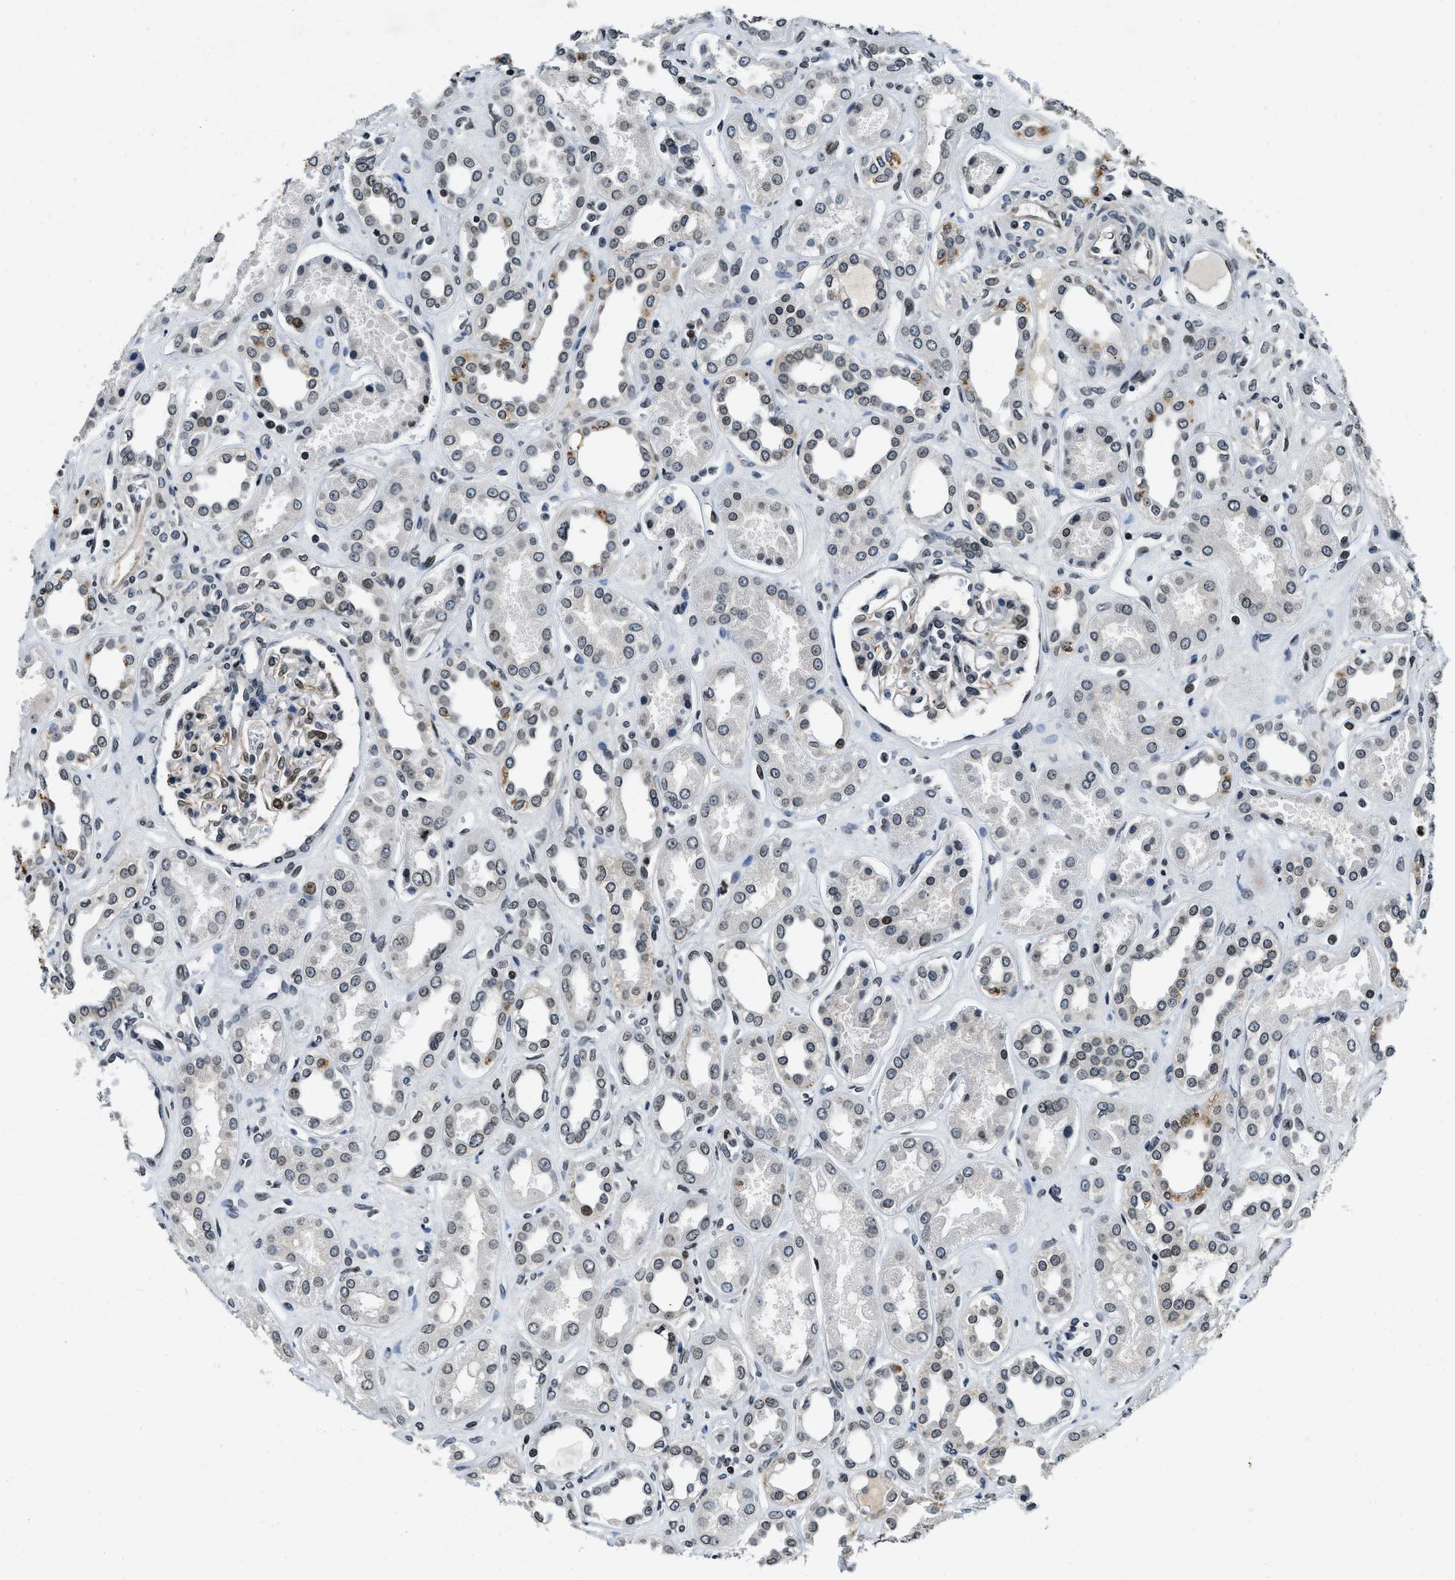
{"staining": {"intensity": "weak", "quantity": ">75%", "location": "nuclear"}, "tissue": "kidney", "cell_type": "Cells in glomeruli", "image_type": "normal", "snomed": [{"axis": "morphology", "description": "Normal tissue, NOS"}, {"axis": "topography", "description": "Kidney"}], "caption": "A brown stain highlights weak nuclear expression of a protein in cells in glomeruli of benign kidney.", "gene": "ZC3HC1", "patient": {"sex": "male", "age": 59}}